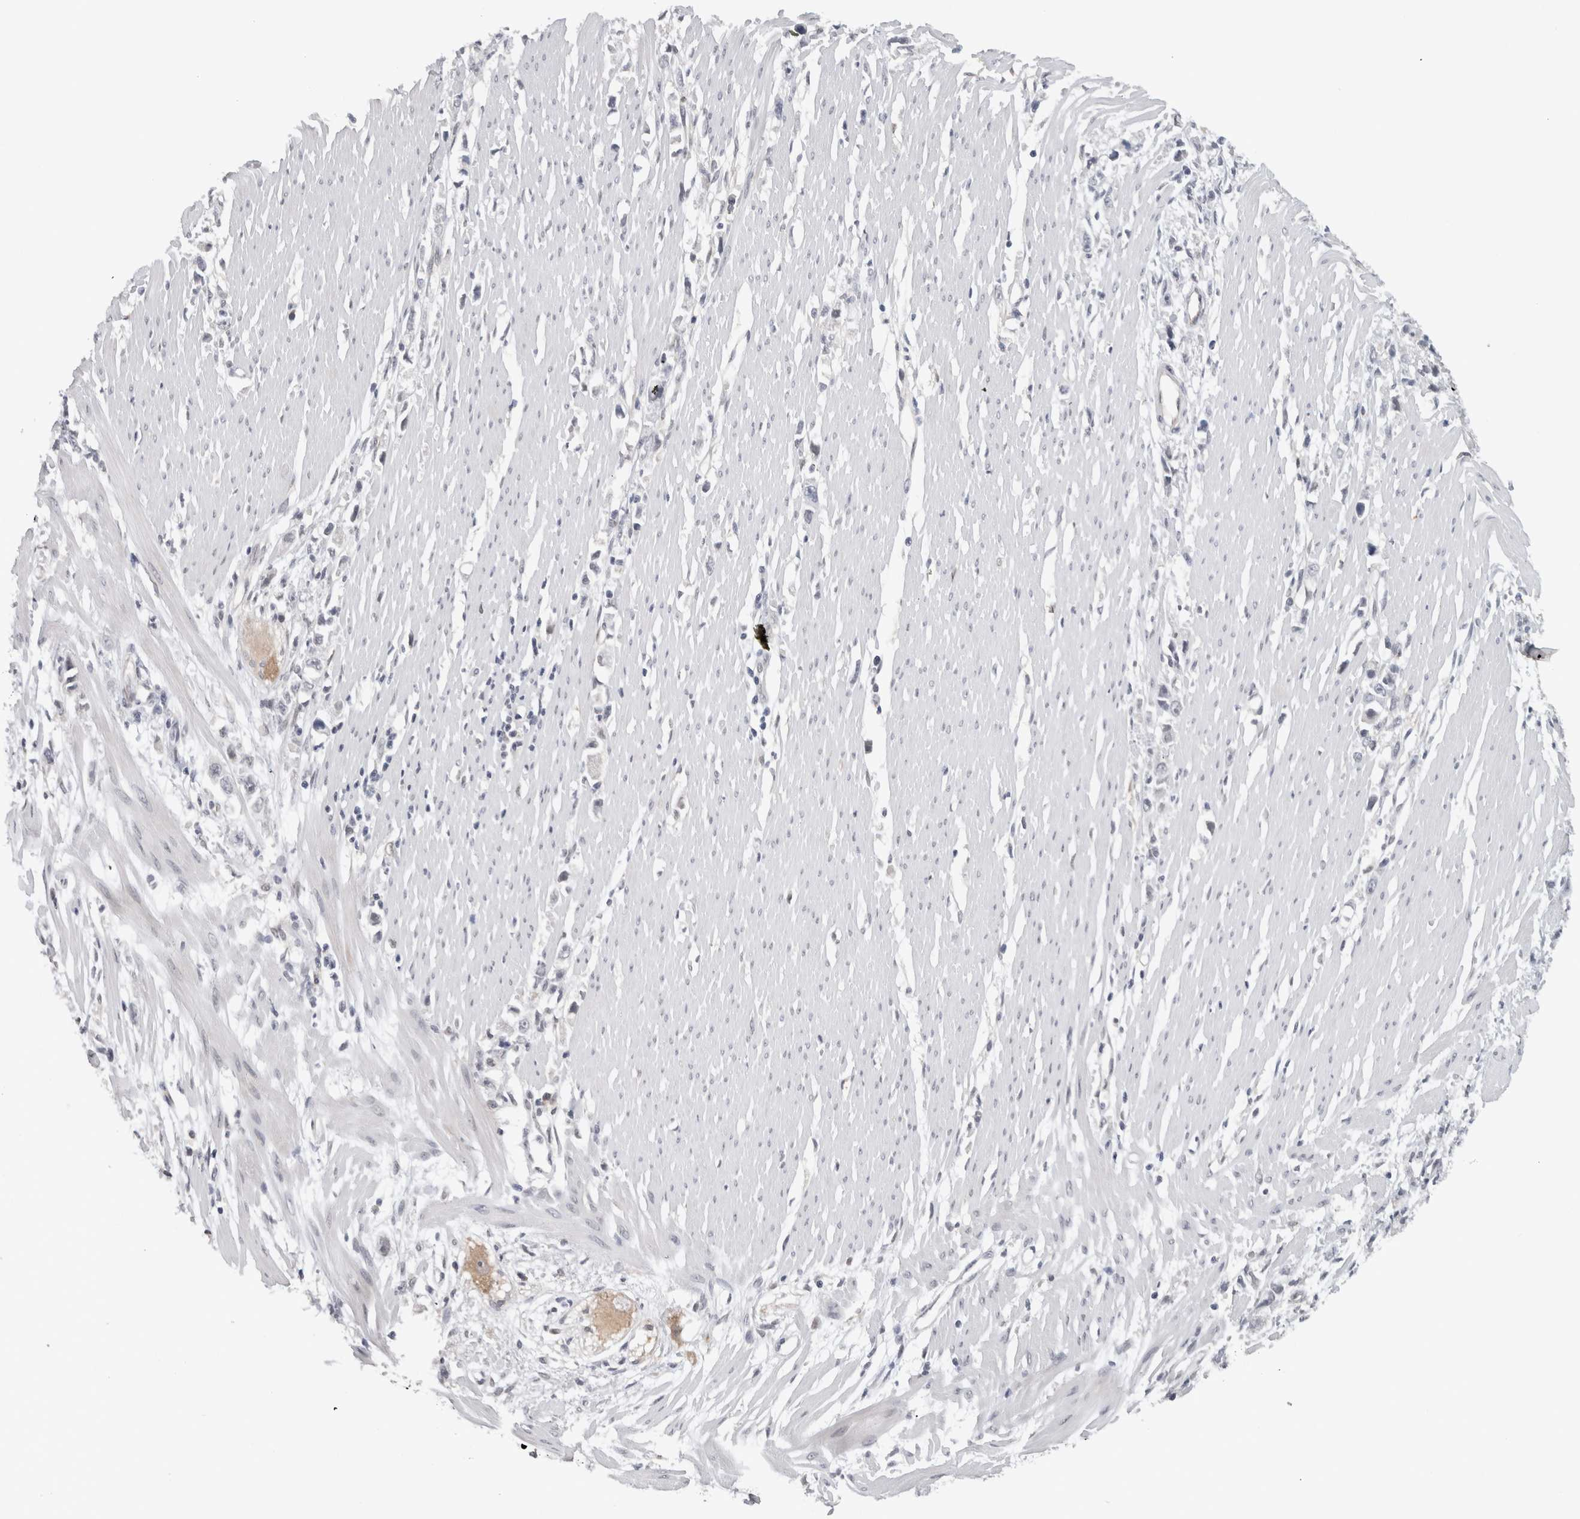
{"staining": {"intensity": "negative", "quantity": "none", "location": "none"}, "tissue": "stomach cancer", "cell_type": "Tumor cells", "image_type": "cancer", "snomed": [{"axis": "morphology", "description": "Adenocarcinoma, NOS"}, {"axis": "topography", "description": "Stomach"}], "caption": "Tumor cells show no significant positivity in stomach cancer.", "gene": "PRXL2A", "patient": {"sex": "female", "age": 59}}